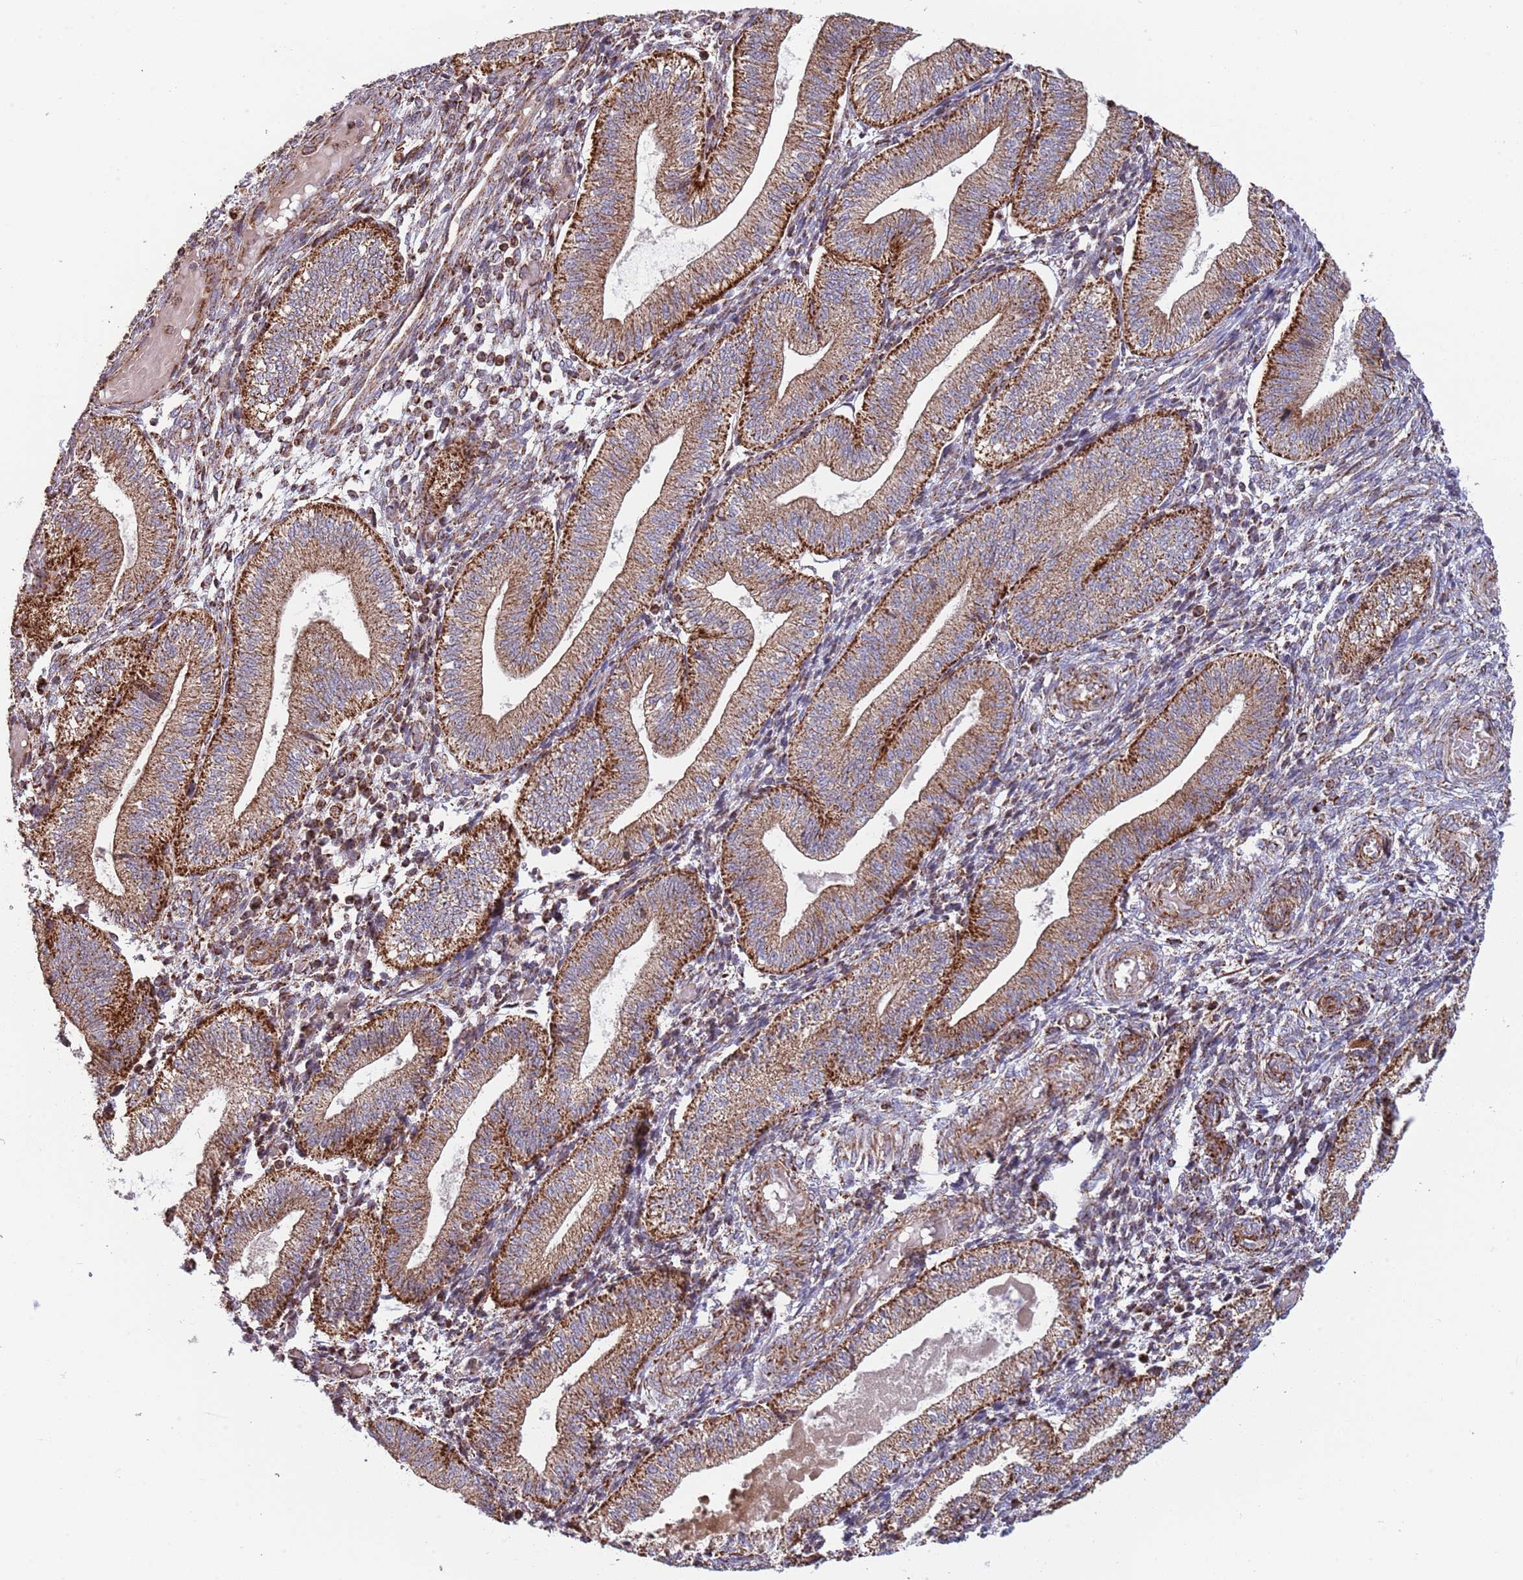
{"staining": {"intensity": "strong", "quantity": "25%-75%", "location": "cytoplasmic/membranous"}, "tissue": "endometrium", "cell_type": "Cells in endometrial stroma", "image_type": "normal", "snomed": [{"axis": "morphology", "description": "Normal tissue, NOS"}, {"axis": "topography", "description": "Endometrium"}], "caption": "A micrograph of endometrium stained for a protein shows strong cytoplasmic/membranous brown staining in cells in endometrial stroma.", "gene": "ATP5PD", "patient": {"sex": "female", "age": 34}}